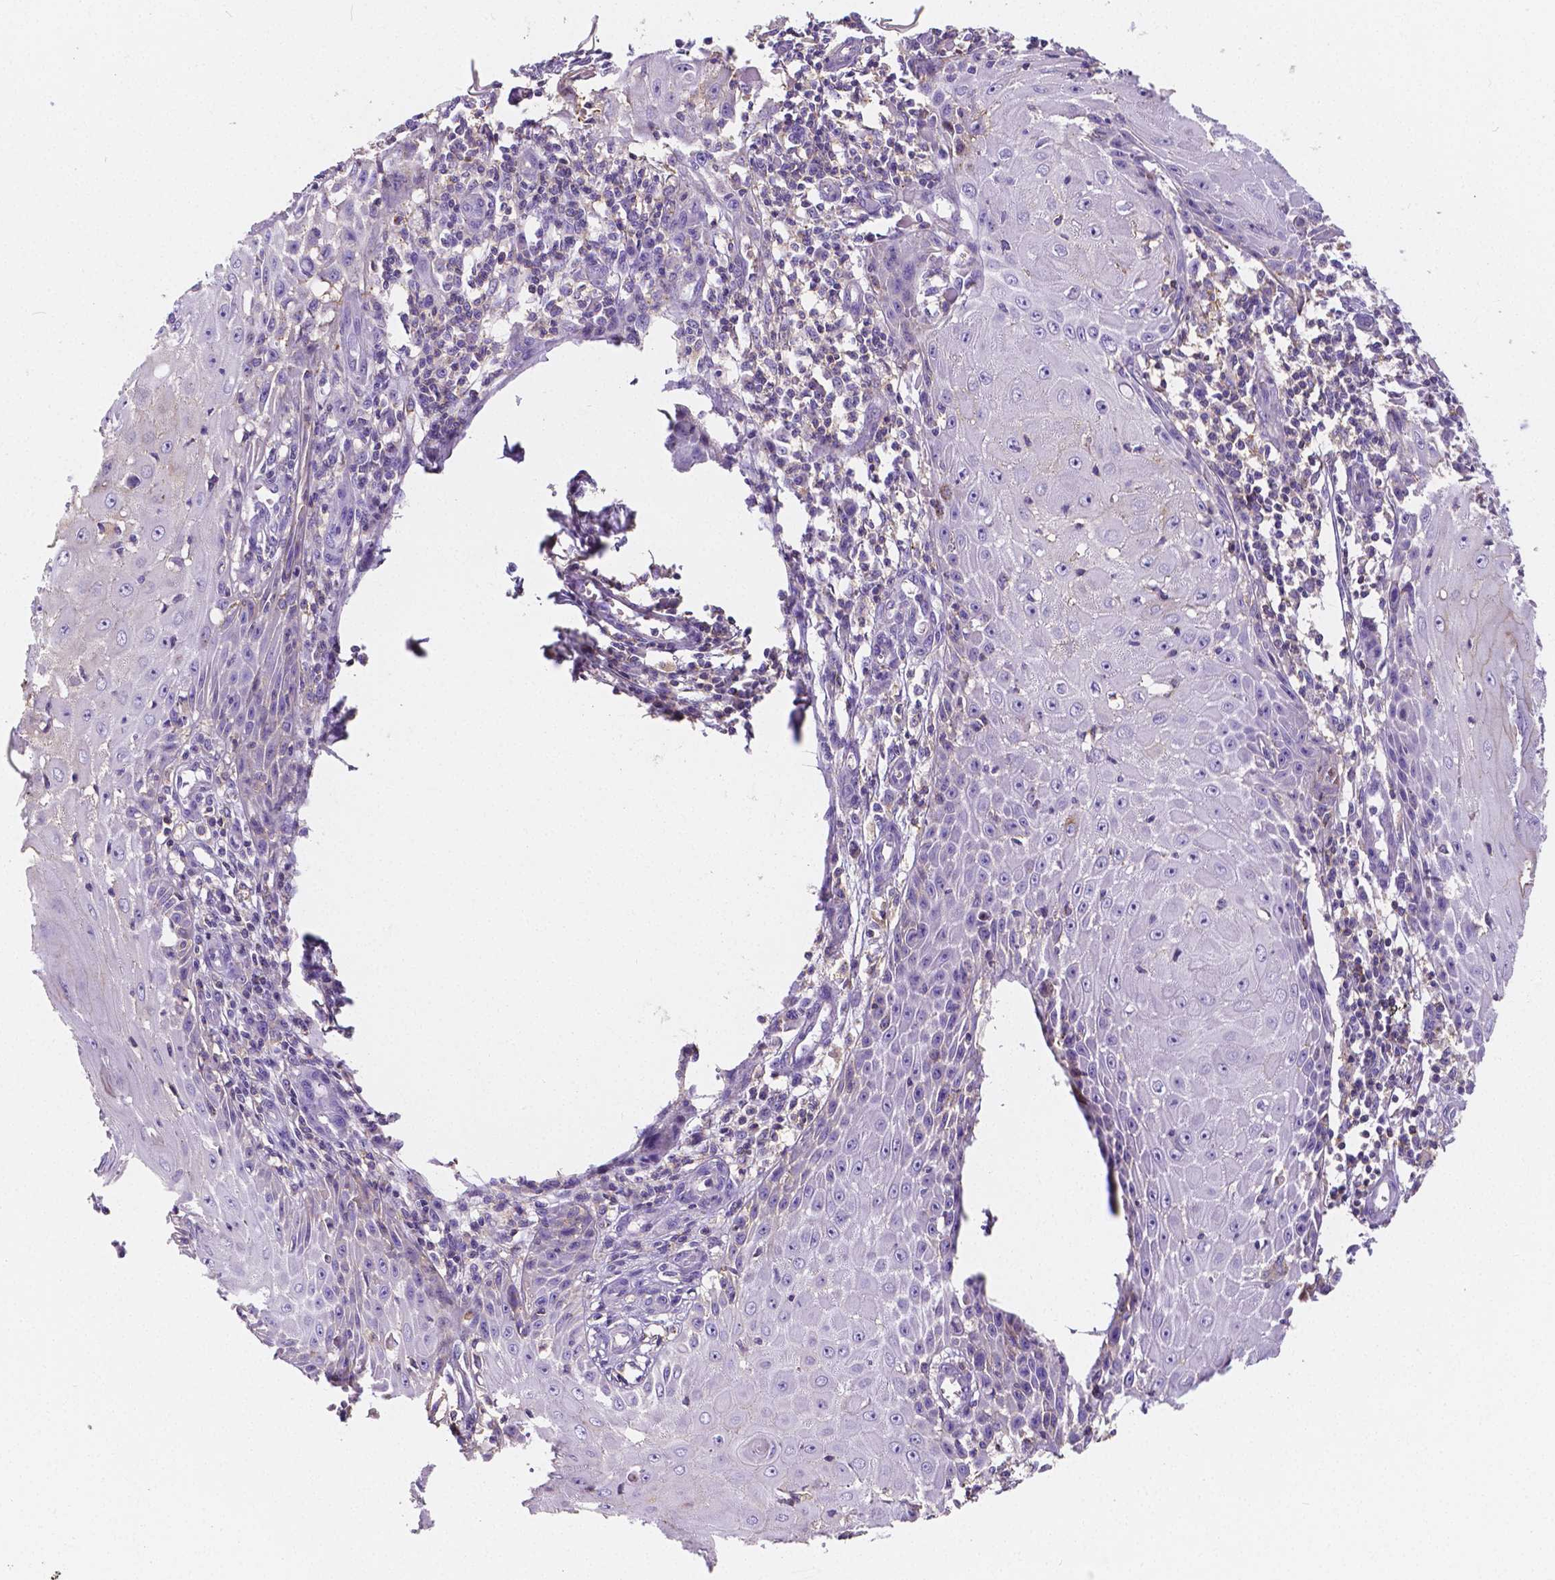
{"staining": {"intensity": "moderate", "quantity": "<25%", "location": "cytoplasmic/membranous"}, "tissue": "skin cancer", "cell_type": "Tumor cells", "image_type": "cancer", "snomed": [{"axis": "morphology", "description": "Squamous cell carcinoma, NOS"}, {"axis": "topography", "description": "Skin"}], "caption": "Protein staining shows moderate cytoplasmic/membranous expression in approximately <25% of tumor cells in skin cancer. (DAB (3,3'-diaminobenzidine) IHC with brightfield microscopy, high magnification).", "gene": "GABRD", "patient": {"sex": "female", "age": 73}}